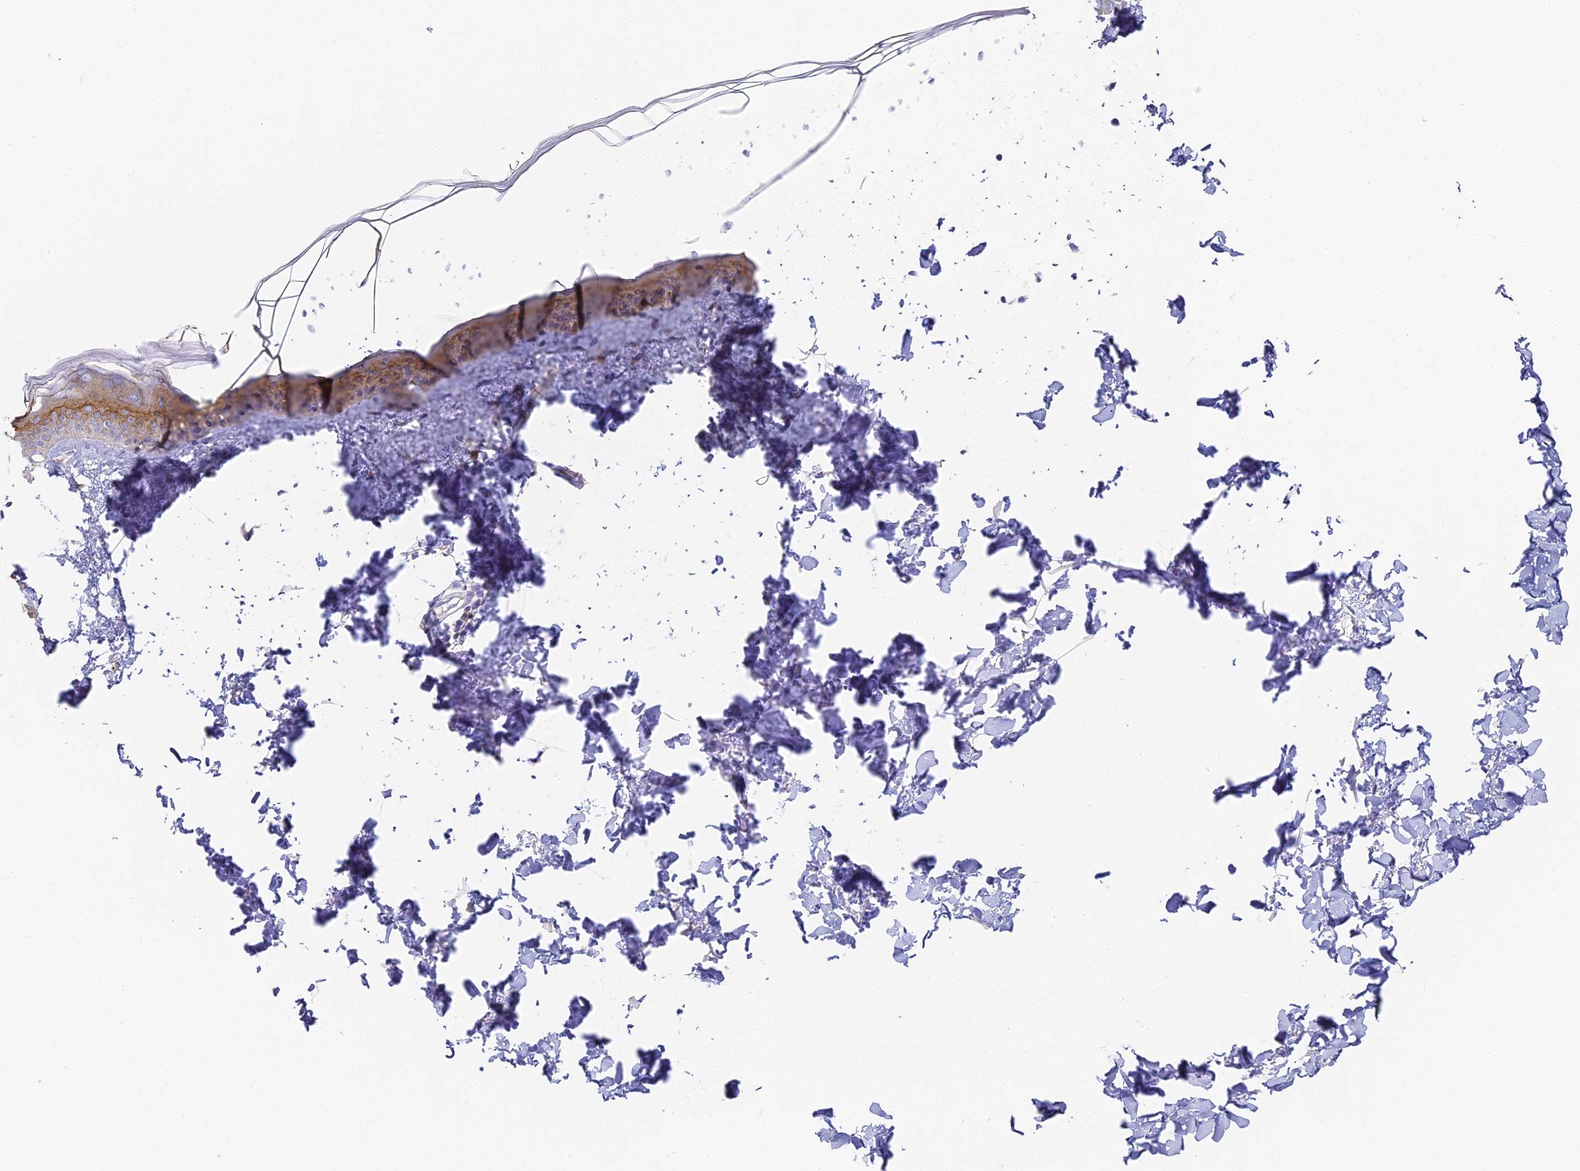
{"staining": {"intensity": "negative", "quantity": "none", "location": "none"}, "tissue": "skin", "cell_type": "Fibroblasts", "image_type": "normal", "snomed": [{"axis": "morphology", "description": "Normal tissue, NOS"}, {"axis": "topography", "description": "Skin"}], "caption": "The histopathology image exhibits no staining of fibroblasts in unremarkable skin. (IHC, brightfield microscopy, high magnification).", "gene": "GJA1", "patient": {"sex": "female", "age": 58}}